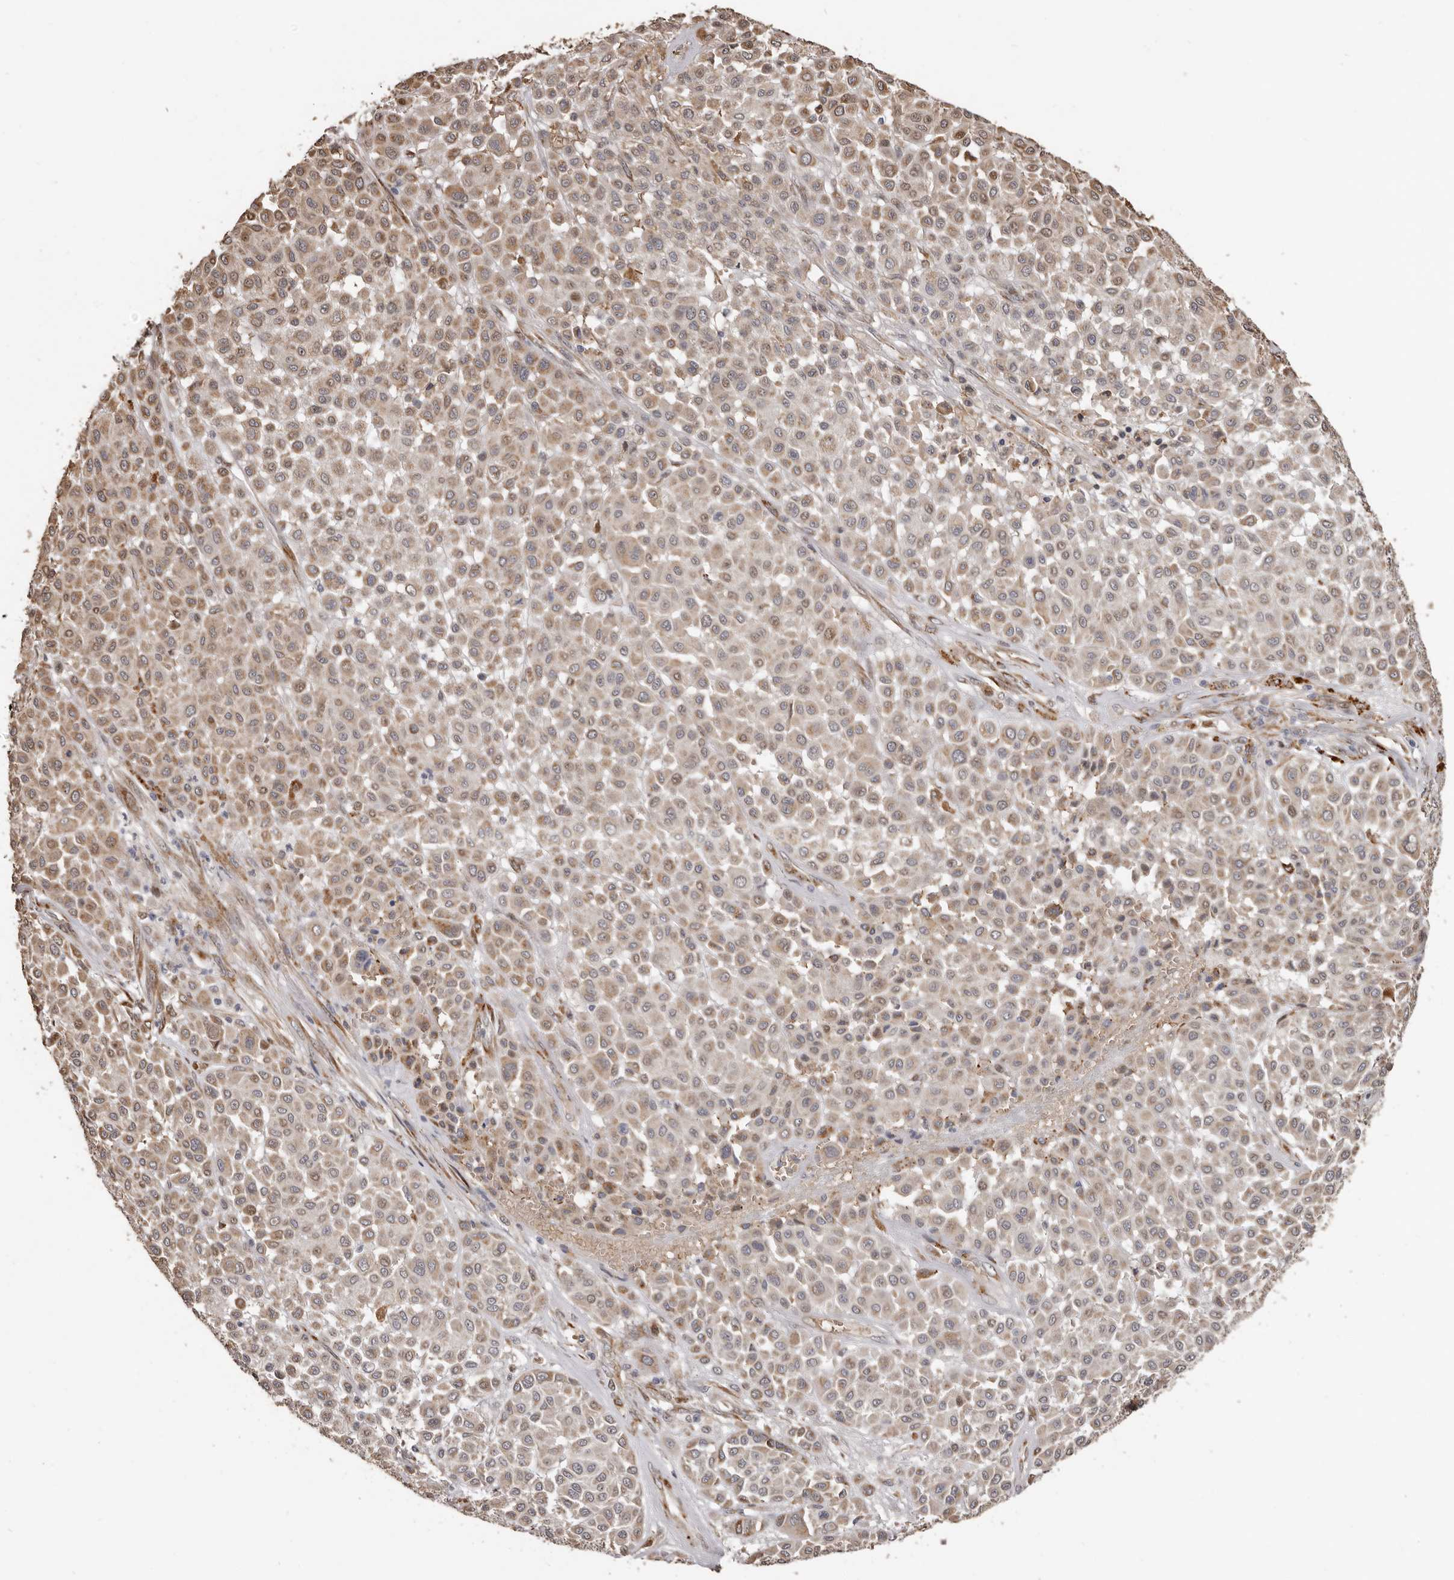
{"staining": {"intensity": "moderate", "quantity": "25%-75%", "location": "cytoplasmic/membranous"}, "tissue": "melanoma", "cell_type": "Tumor cells", "image_type": "cancer", "snomed": [{"axis": "morphology", "description": "Malignant melanoma, Metastatic site"}, {"axis": "topography", "description": "Soft tissue"}], "caption": "Malignant melanoma (metastatic site) stained for a protein (brown) demonstrates moderate cytoplasmic/membranous positive expression in approximately 25%-75% of tumor cells.", "gene": "ENTREP1", "patient": {"sex": "male", "age": 41}}